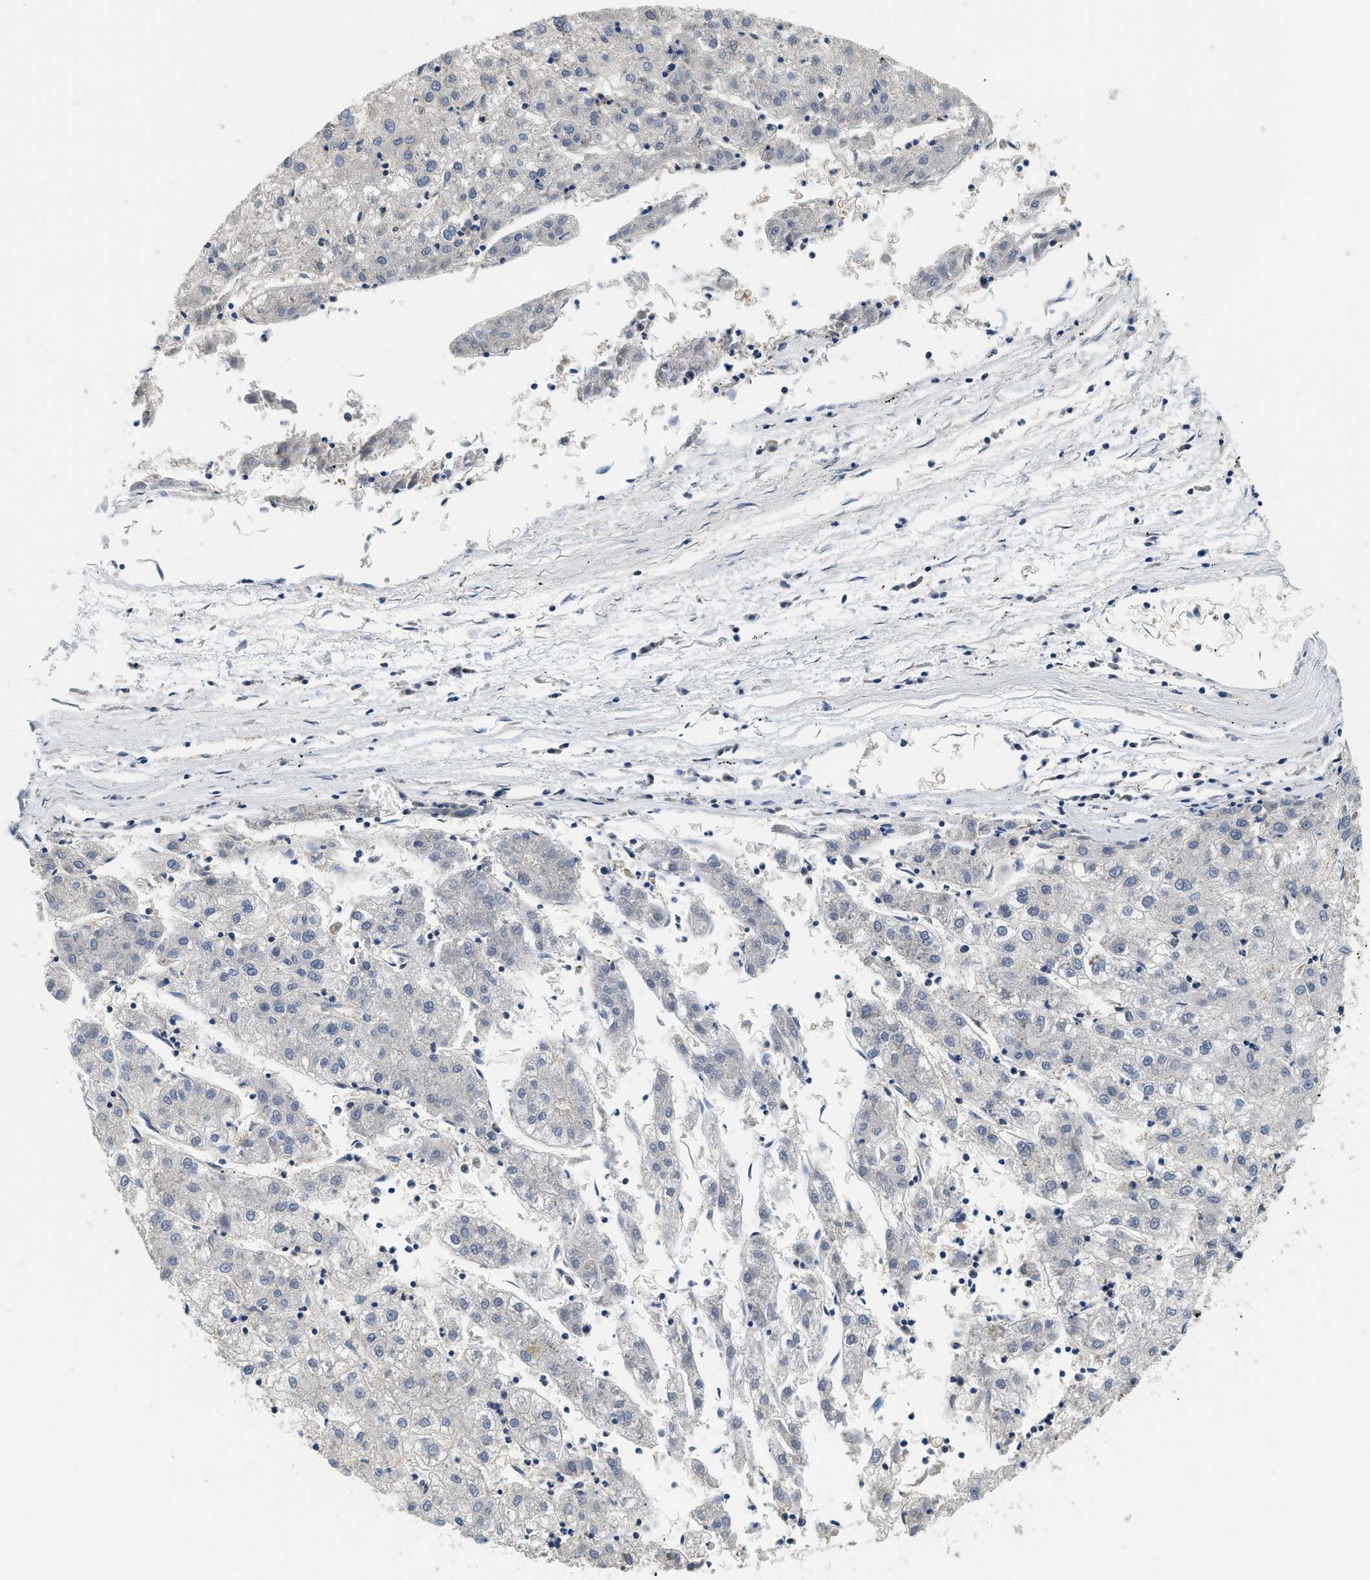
{"staining": {"intensity": "negative", "quantity": "none", "location": "none"}, "tissue": "liver cancer", "cell_type": "Tumor cells", "image_type": "cancer", "snomed": [{"axis": "morphology", "description": "Carcinoma, Hepatocellular, NOS"}, {"axis": "topography", "description": "Liver"}], "caption": "Tumor cells are negative for protein expression in human hepatocellular carcinoma (liver).", "gene": "SLC35E1", "patient": {"sex": "male", "age": 72}}